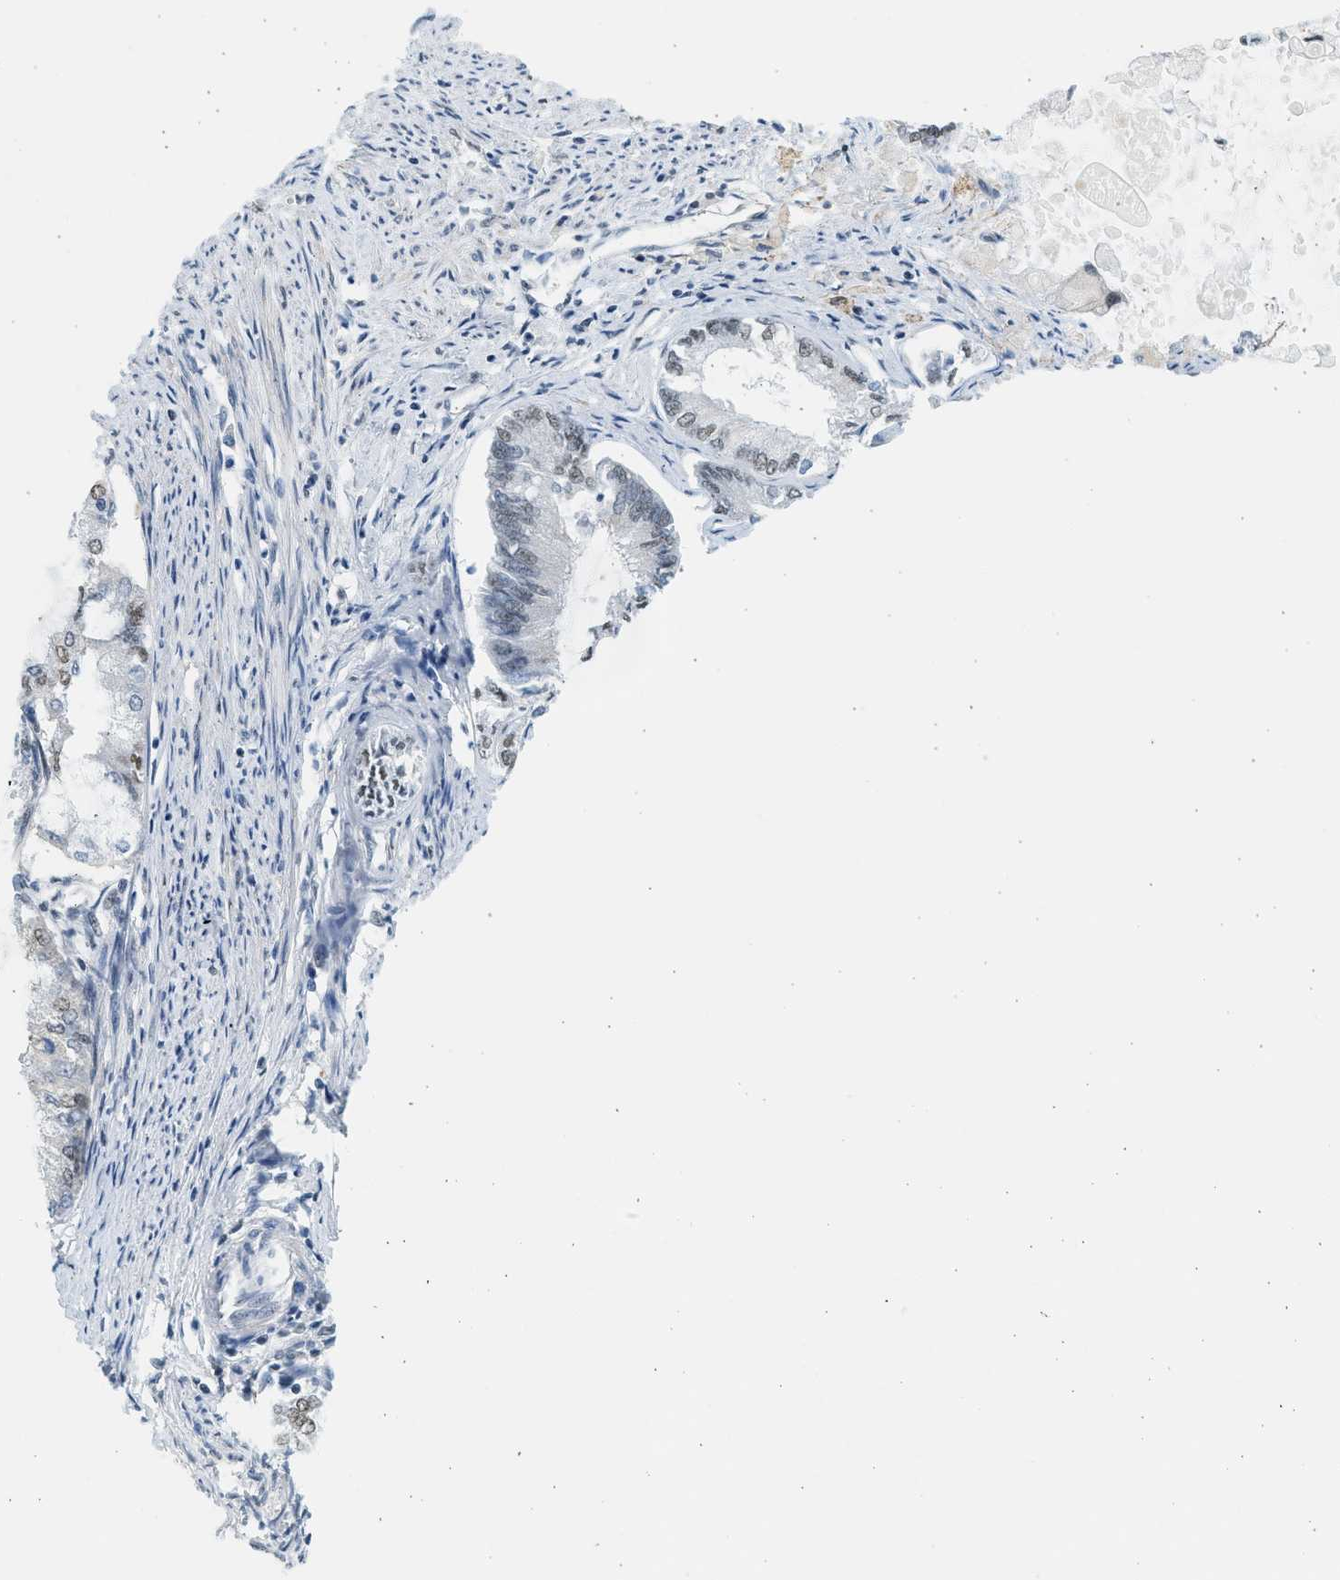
{"staining": {"intensity": "weak", "quantity": "25%-75%", "location": "nuclear"}, "tissue": "endometrial cancer", "cell_type": "Tumor cells", "image_type": "cancer", "snomed": [{"axis": "morphology", "description": "Adenocarcinoma, NOS"}, {"axis": "topography", "description": "Endometrium"}], "caption": "This is an image of IHC staining of adenocarcinoma (endometrial), which shows weak expression in the nuclear of tumor cells.", "gene": "HIPK1", "patient": {"sex": "female", "age": 86}}